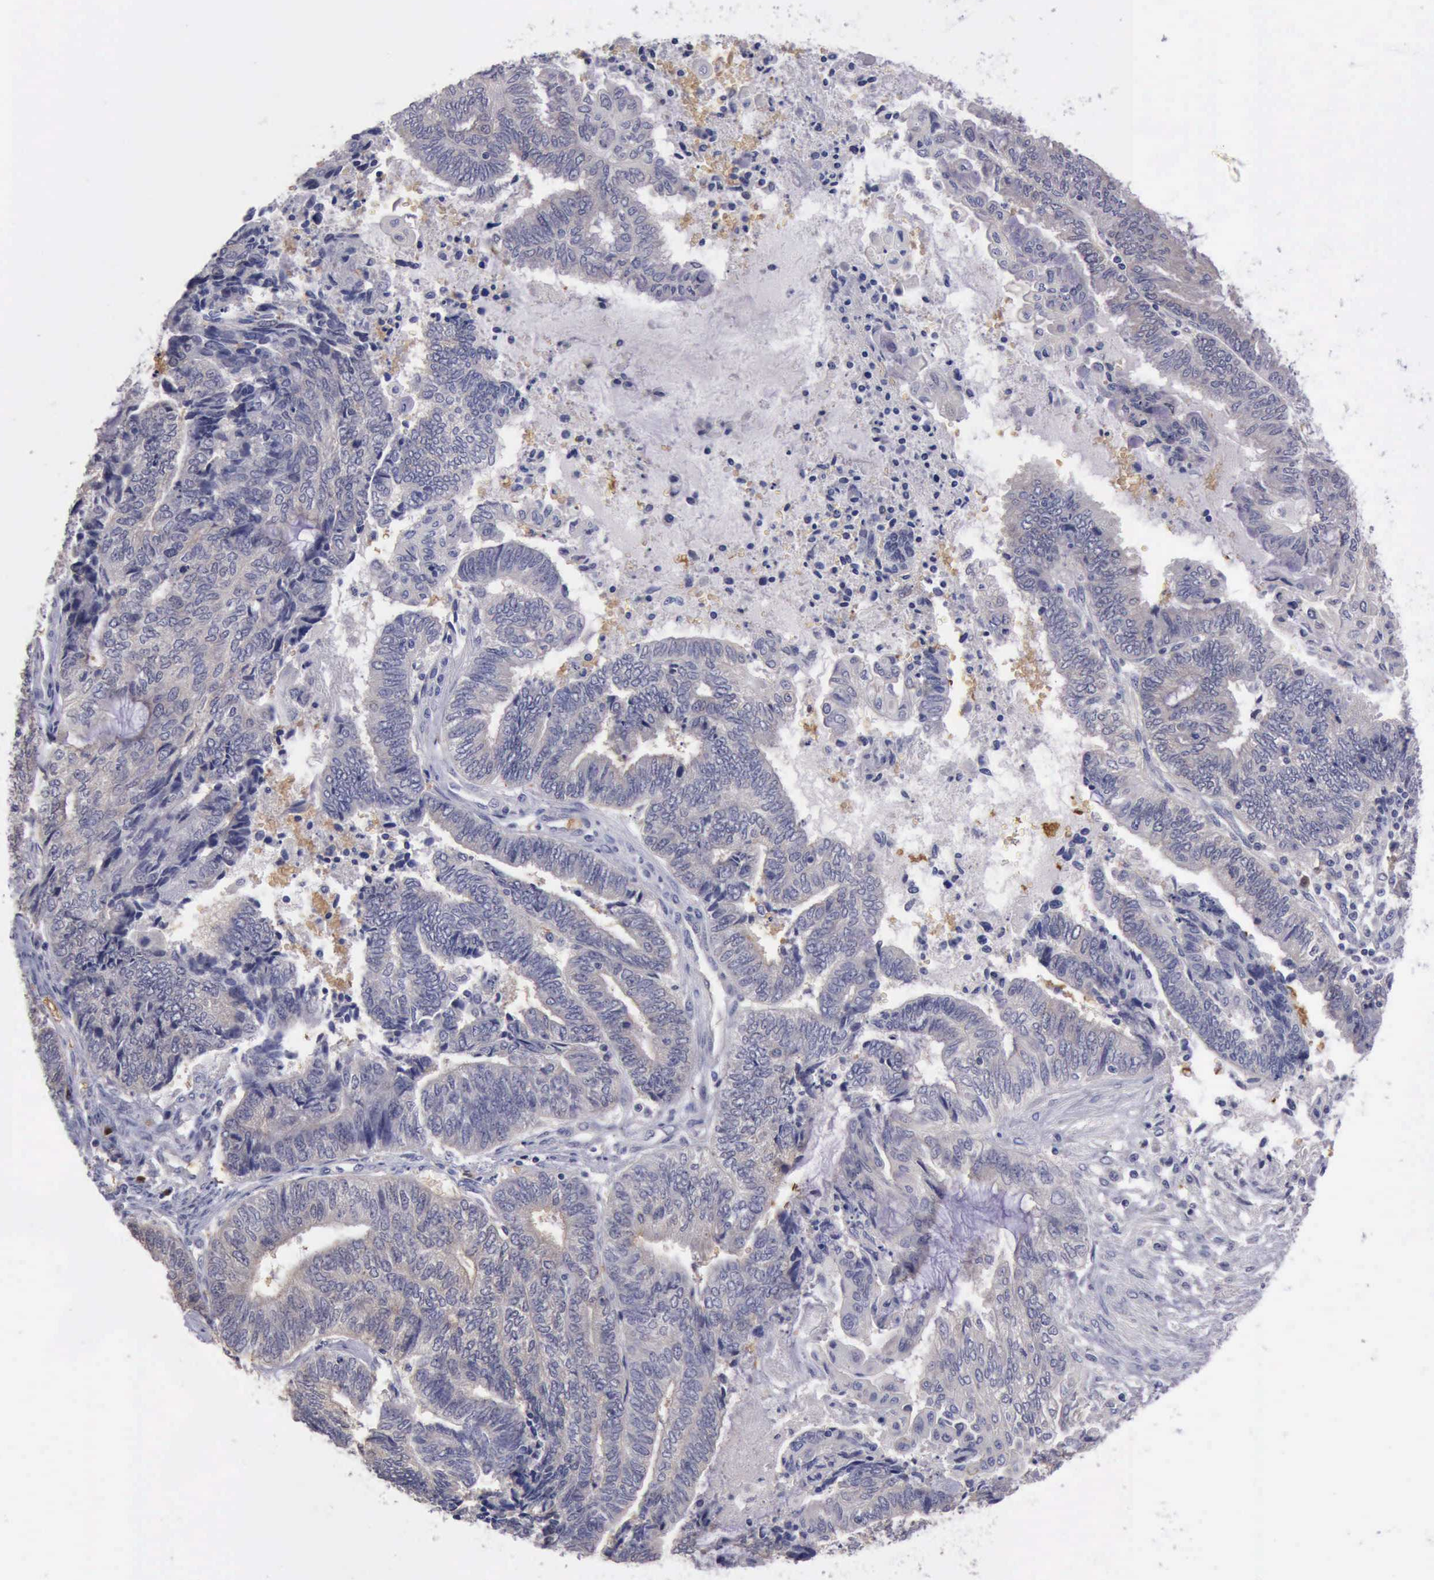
{"staining": {"intensity": "weak", "quantity": "25%-75%", "location": "cytoplasmic/membranous"}, "tissue": "endometrial cancer", "cell_type": "Tumor cells", "image_type": "cancer", "snomed": [{"axis": "morphology", "description": "Adenocarcinoma, NOS"}, {"axis": "topography", "description": "Uterus"}, {"axis": "topography", "description": "Endometrium"}], "caption": "Immunohistochemistry (IHC) histopathology image of human endometrial cancer (adenocarcinoma) stained for a protein (brown), which shows low levels of weak cytoplasmic/membranous expression in approximately 25%-75% of tumor cells.", "gene": "CEP128", "patient": {"sex": "female", "age": 70}}